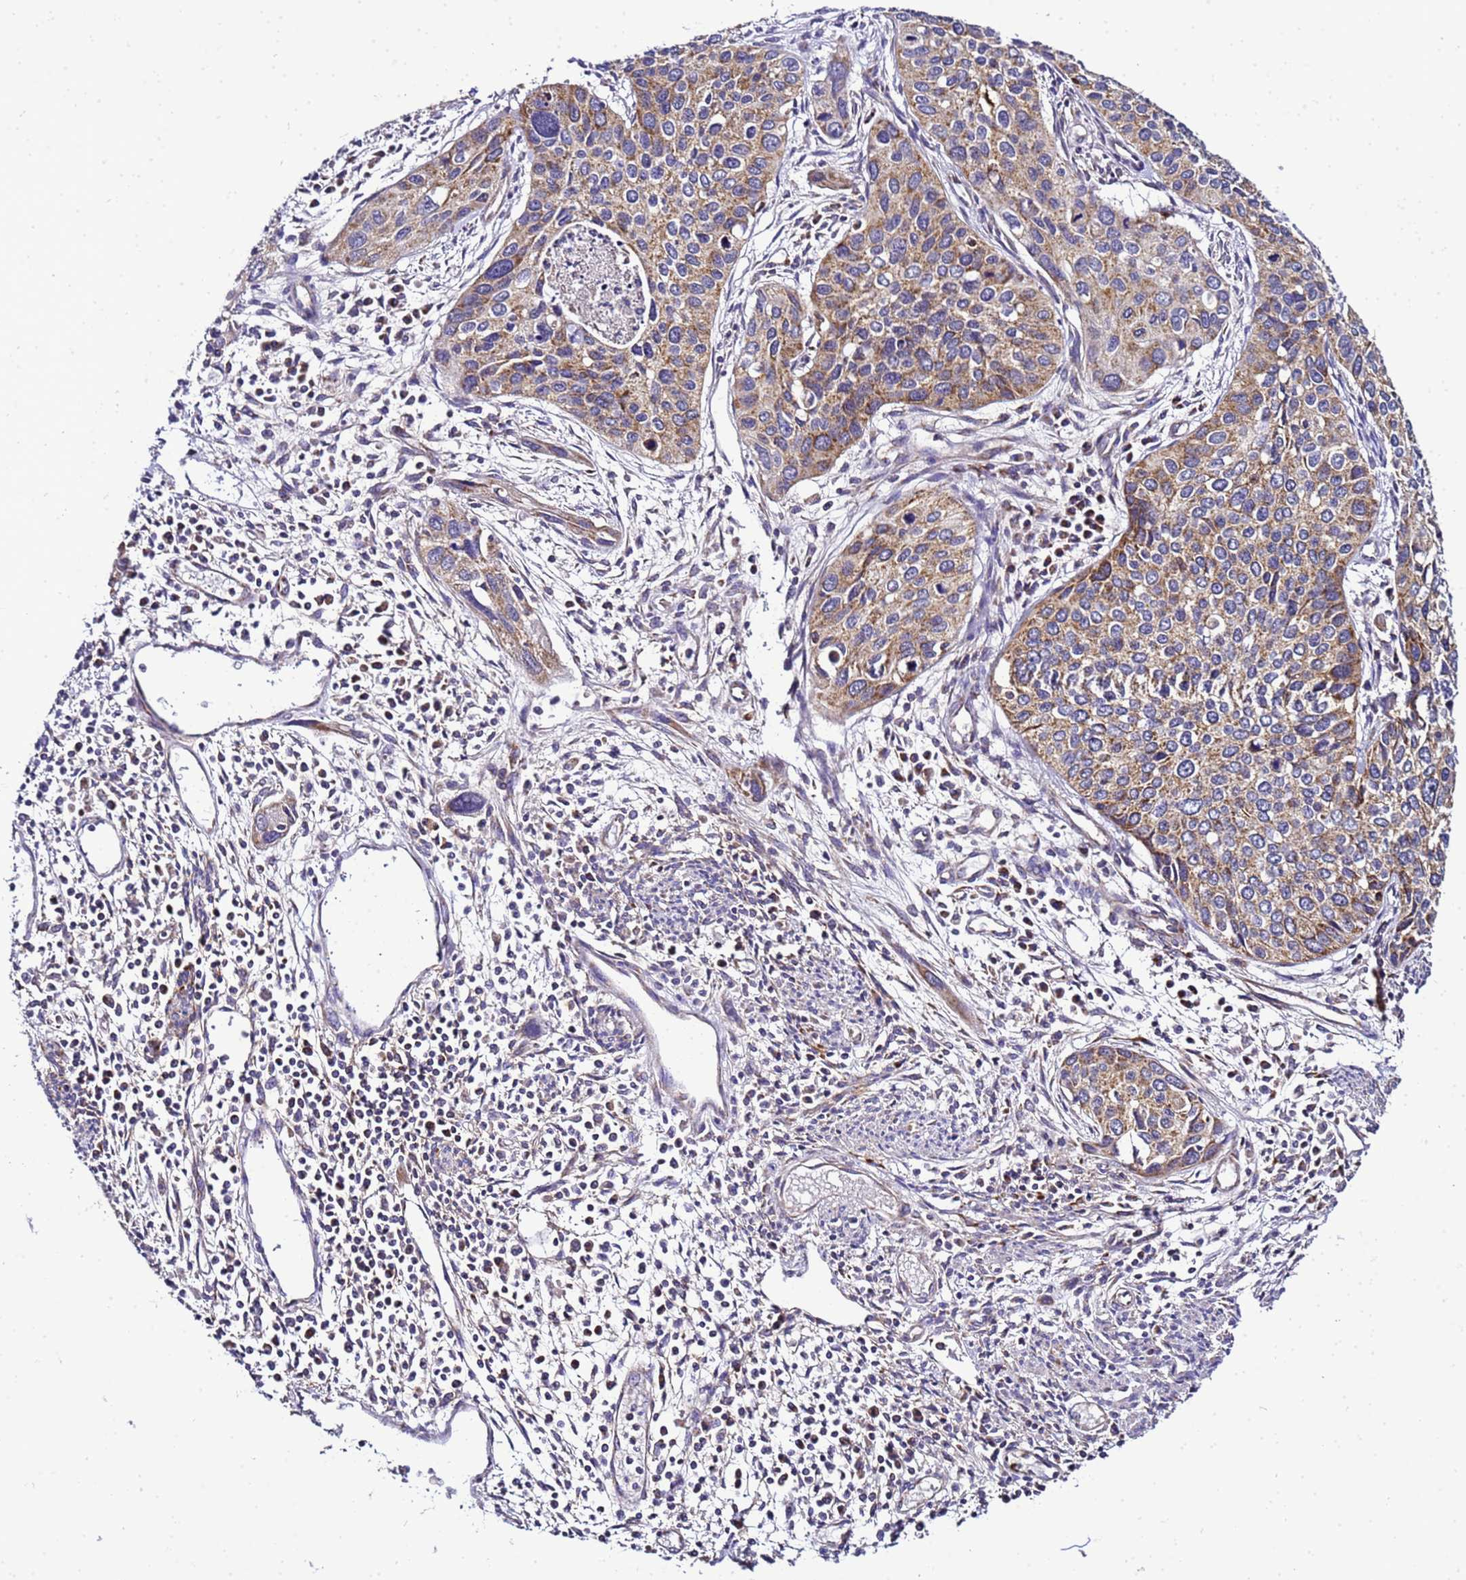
{"staining": {"intensity": "moderate", "quantity": ">75%", "location": "cytoplasmic/membranous"}, "tissue": "cervical cancer", "cell_type": "Tumor cells", "image_type": "cancer", "snomed": [{"axis": "morphology", "description": "Squamous cell carcinoma, NOS"}, {"axis": "topography", "description": "Cervix"}], "caption": "Tumor cells display medium levels of moderate cytoplasmic/membranous positivity in approximately >75% of cells in human cervical squamous cell carcinoma.", "gene": "HIGD2A", "patient": {"sex": "female", "age": 55}}